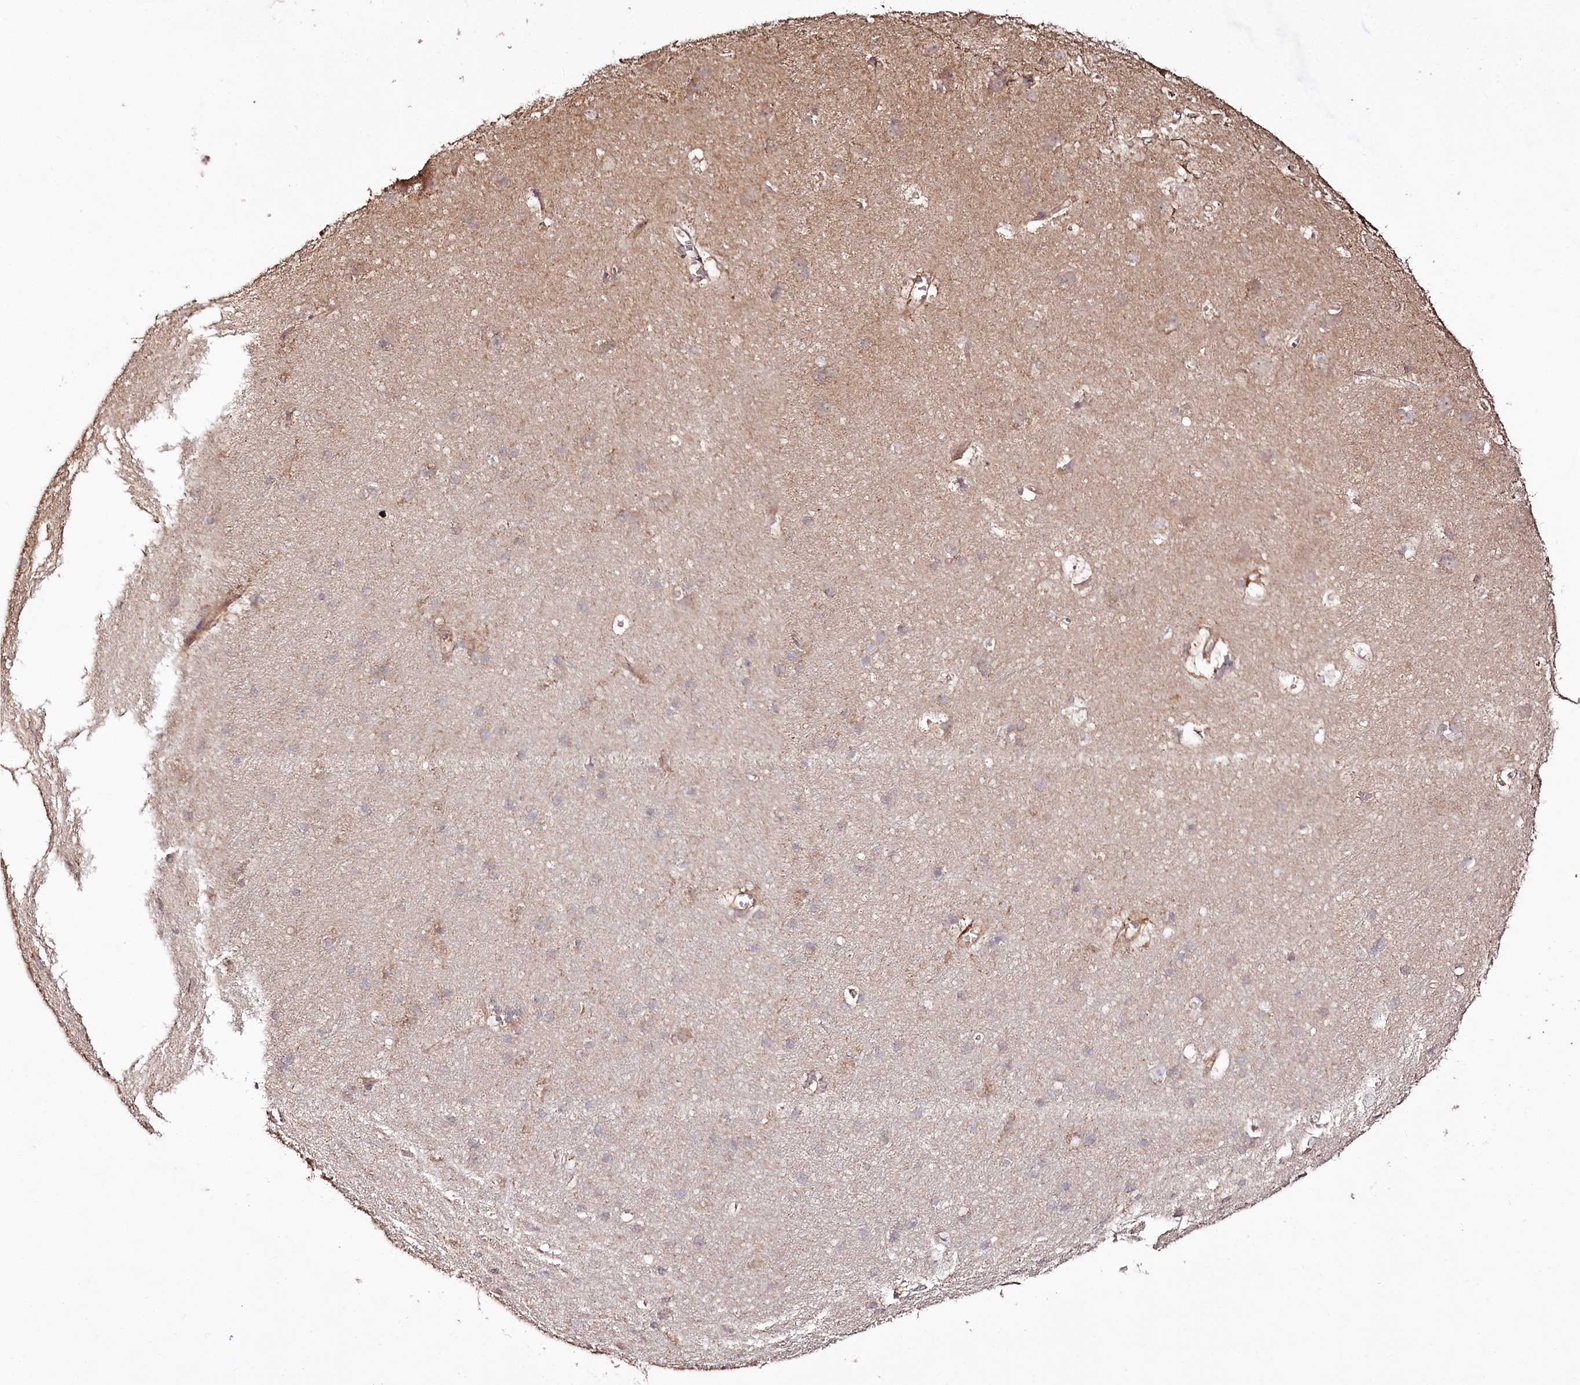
{"staining": {"intensity": "moderate", "quantity": "25%-75%", "location": "cytoplasmic/membranous"}, "tissue": "cerebral cortex", "cell_type": "Endothelial cells", "image_type": "normal", "snomed": [{"axis": "morphology", "description": "Normal tissue, NOS"}, {"axis": "topography", "description": "Cerebral cortex"}], "caption": "The image exhibits immunohistochemical staining of normal cerebral cortex. There is moderate cytoplasmic/membranous positivity is appreciated in about 25%-75% of endothelial cells. (IHC, brightfield microscopy, high magnification).", "gene": "REXO2", "patient": {"sex": "male", "age": 54}}